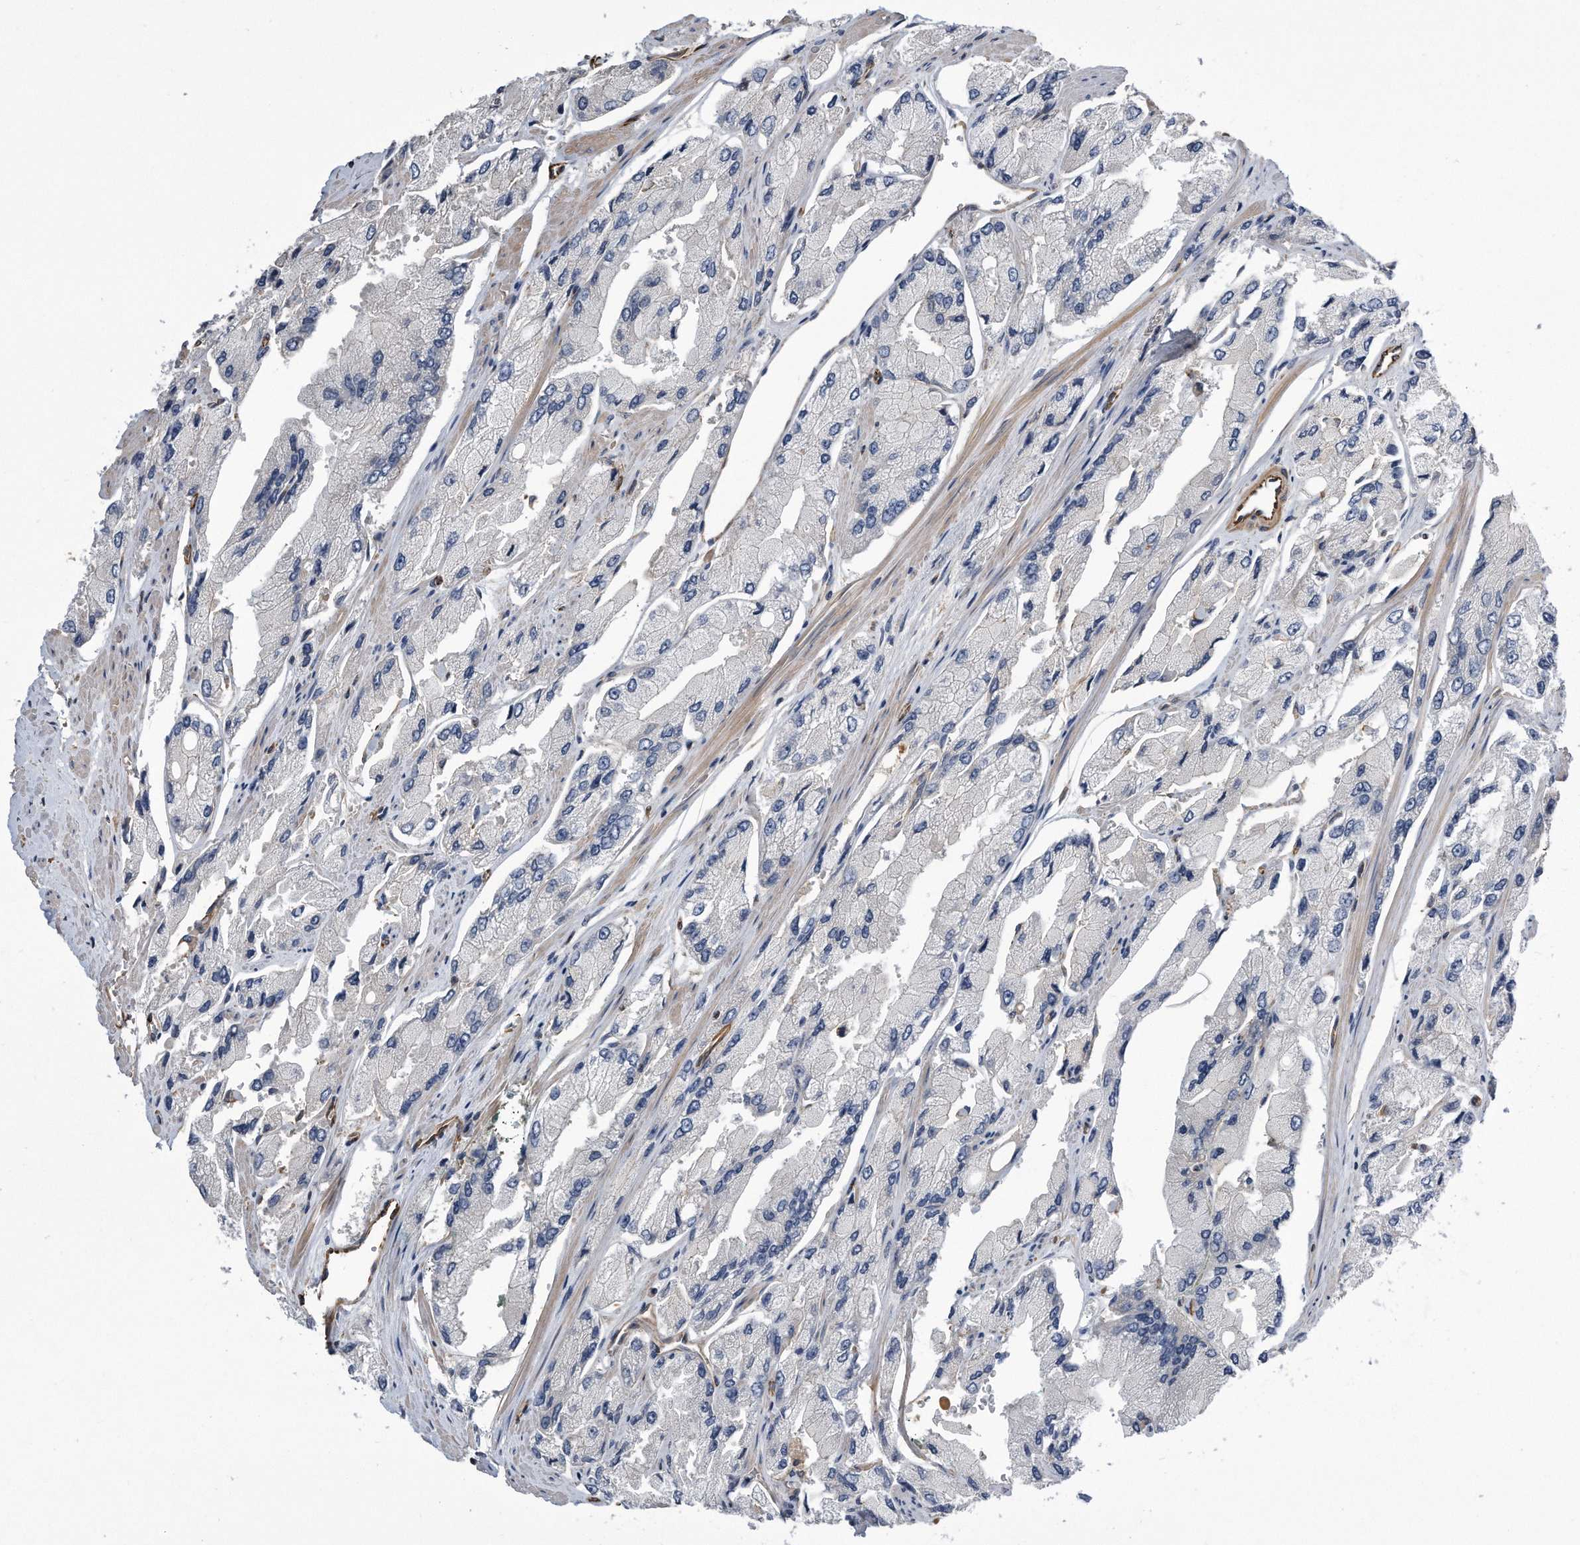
{"staining": {"intensity": "negative", "quantity": "none", "location": "none"}, "tissue": "prostate cancer", "cell_type": "Tumor cells", "image_type": "cancer", "snomed": [{"axis": "morphology", "description": "Adenocarcinoma, High grade"}, {"axis": "topography", "description": "Prostate"}], "caption": "This micrograph is of high-grade adenocarcinoma (prostate) stained with immunohistochemistry to label a protein in brown with the nuclei are counter-stained blue. There is no positivity in tumor cells. (DAB (3,3'-diaminobenzidine) immunohistochemistry visualized using brightfield microscopy, high magnification).", "gene": "GPC1", "patient": {"sex": "male", "age": 58}}